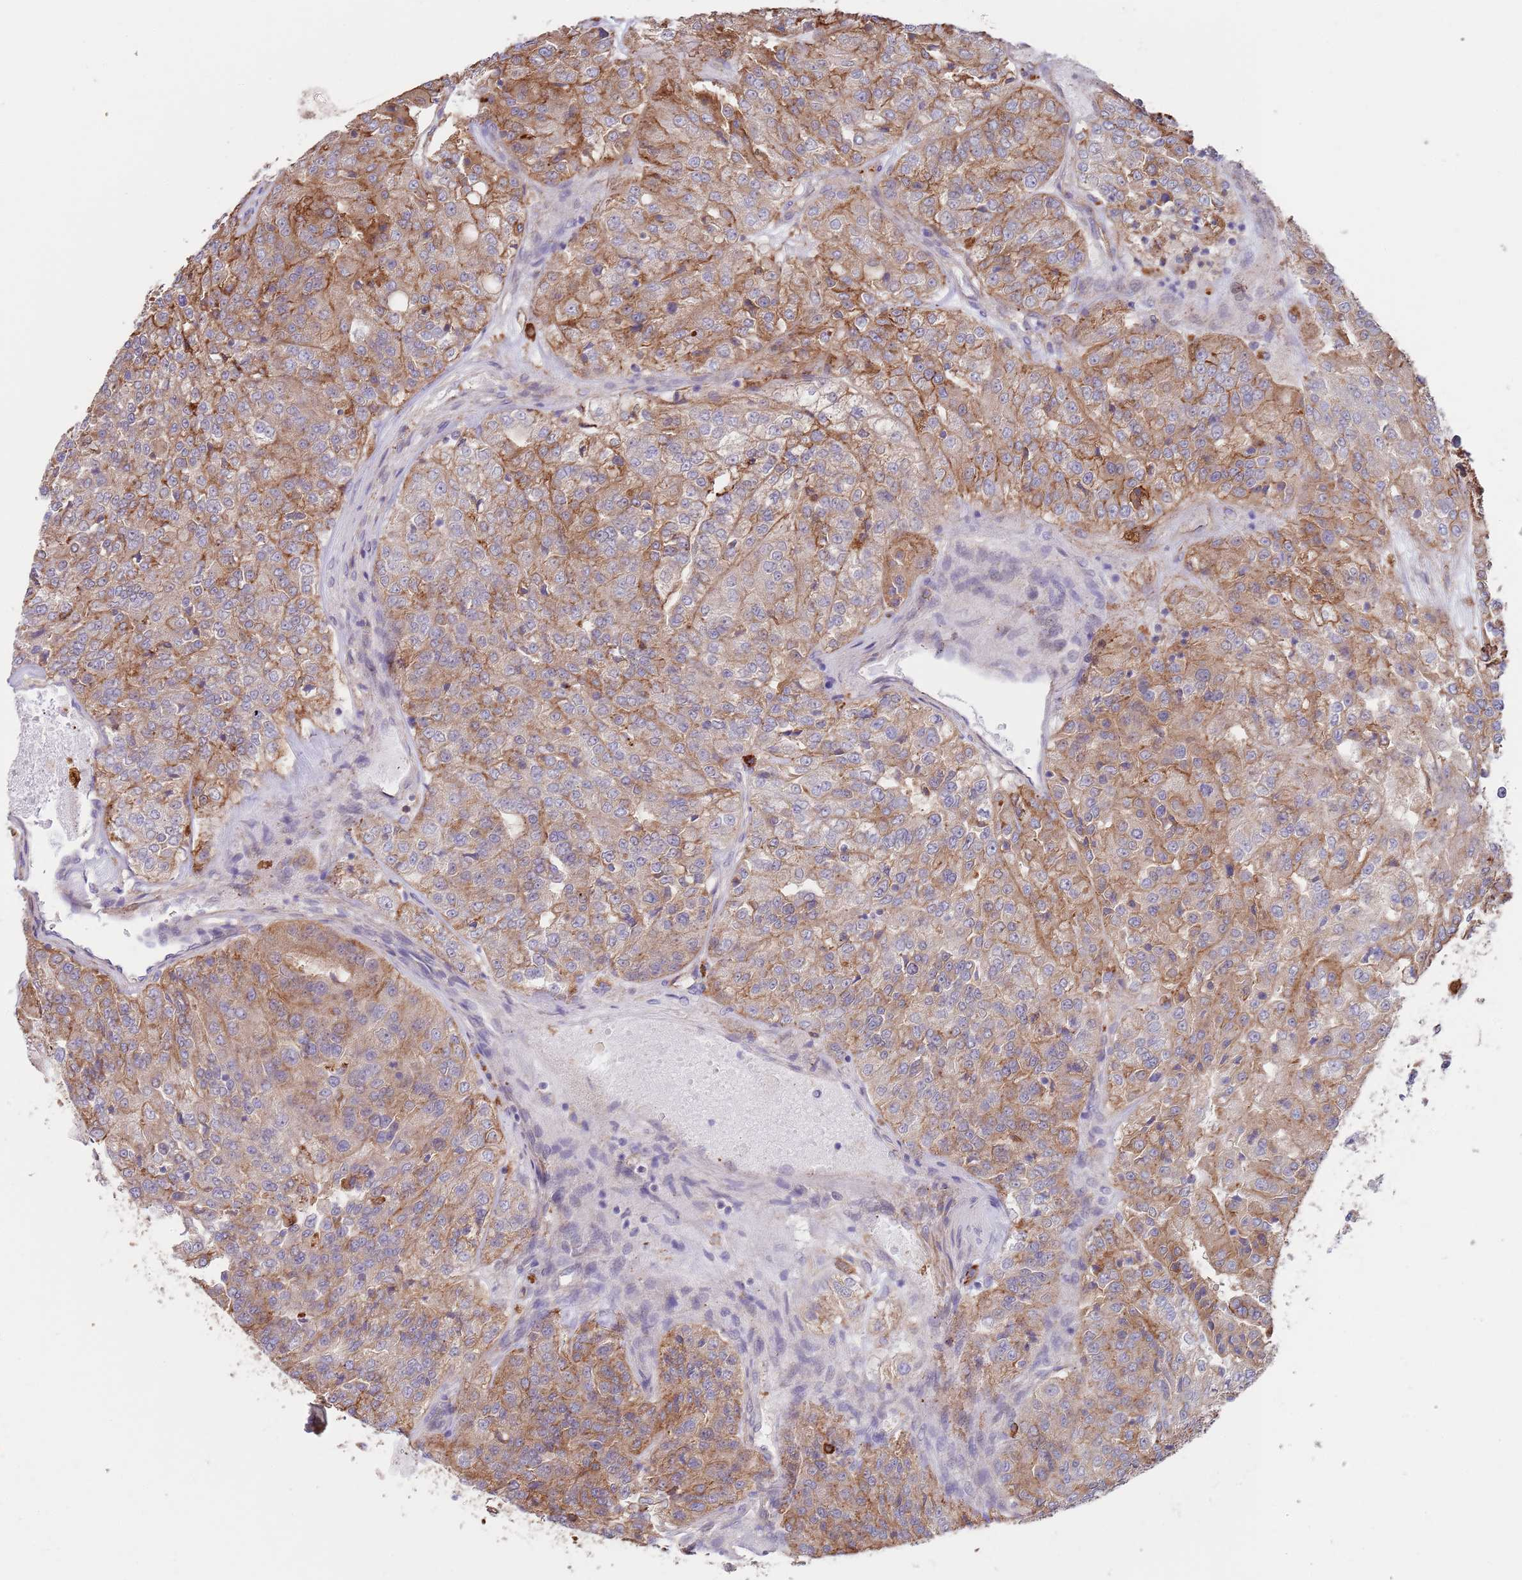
{"staining": {"intensity": "moderate", "quantity": ">75%", "location": "cytoplasmic/membranous"}, "tissue": "renal cancer", "cell_type": "Tumor cells", "image_type": "cancer", "snomed": [{"axis": "morphology", "description": "Adenocarcinoma, NOS"}, {"axis": "topography", "description": "Kidney"}], "caption": "Protein expression analysis of human renal adenocarcinoma reveals moderate cytoplasmic/membranous expression in approximately >75% of tumor cells.", "gene": "BPNT1", "patient": {"sex": "female", "age": 63}}